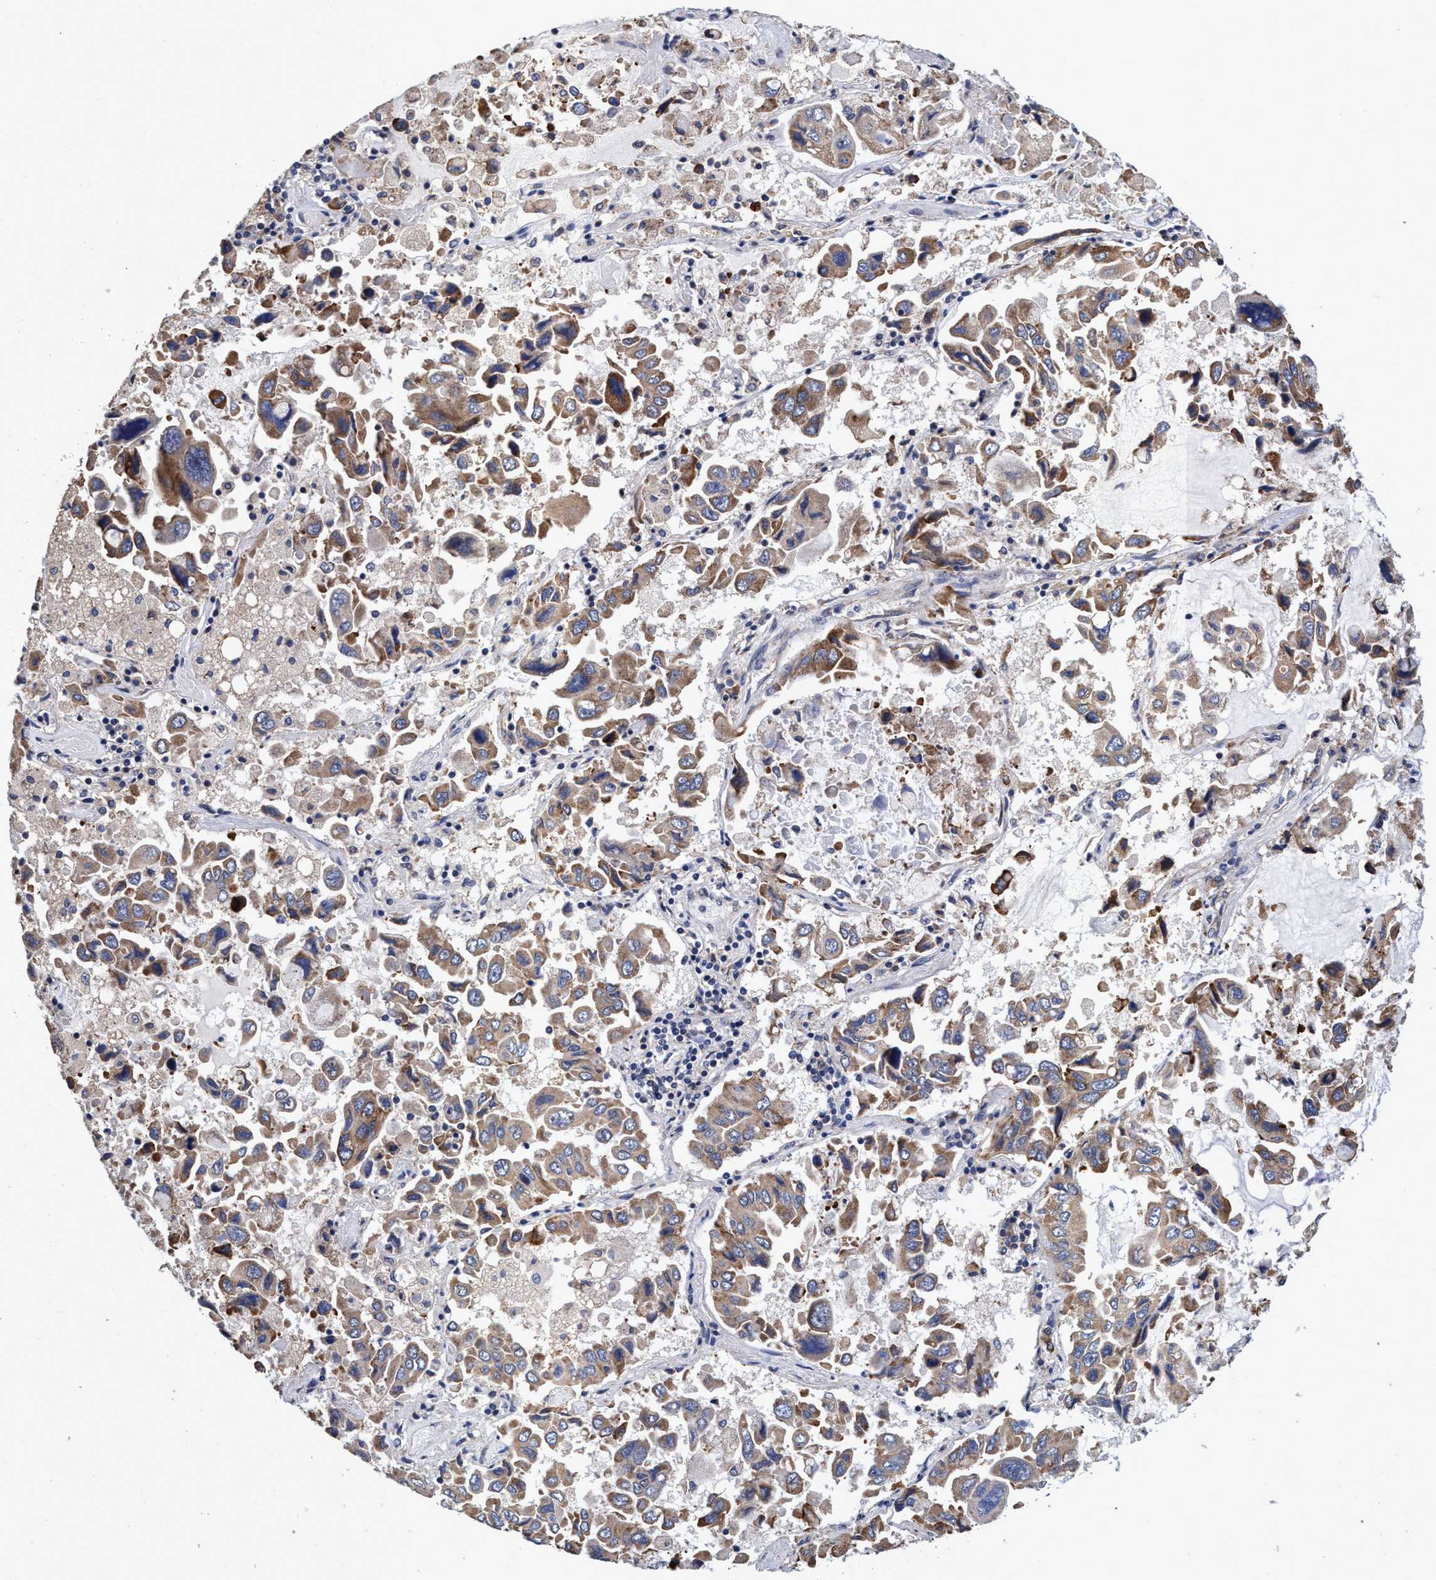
{"staining": {"intensity": "weak", "quantity": ">75%", "location": "cytoplasmic/membranous"}, "tissue": "lung cancer", "cell_type": "Tumor cells", "image_type": "cancer", "snomed": [{"axis": "morphology", "description": "Adenocarcinoma, NOS"}, {"axis": "topography", "description": "Lung"}], "caption": "An image of human lung adenocarcinoma stained for a protein reveals weak cytoplasmic/membranous brown staining in tumor cells.", "gene": "CALCOCO2", "patient": {"sex": "male", "age": 64}}